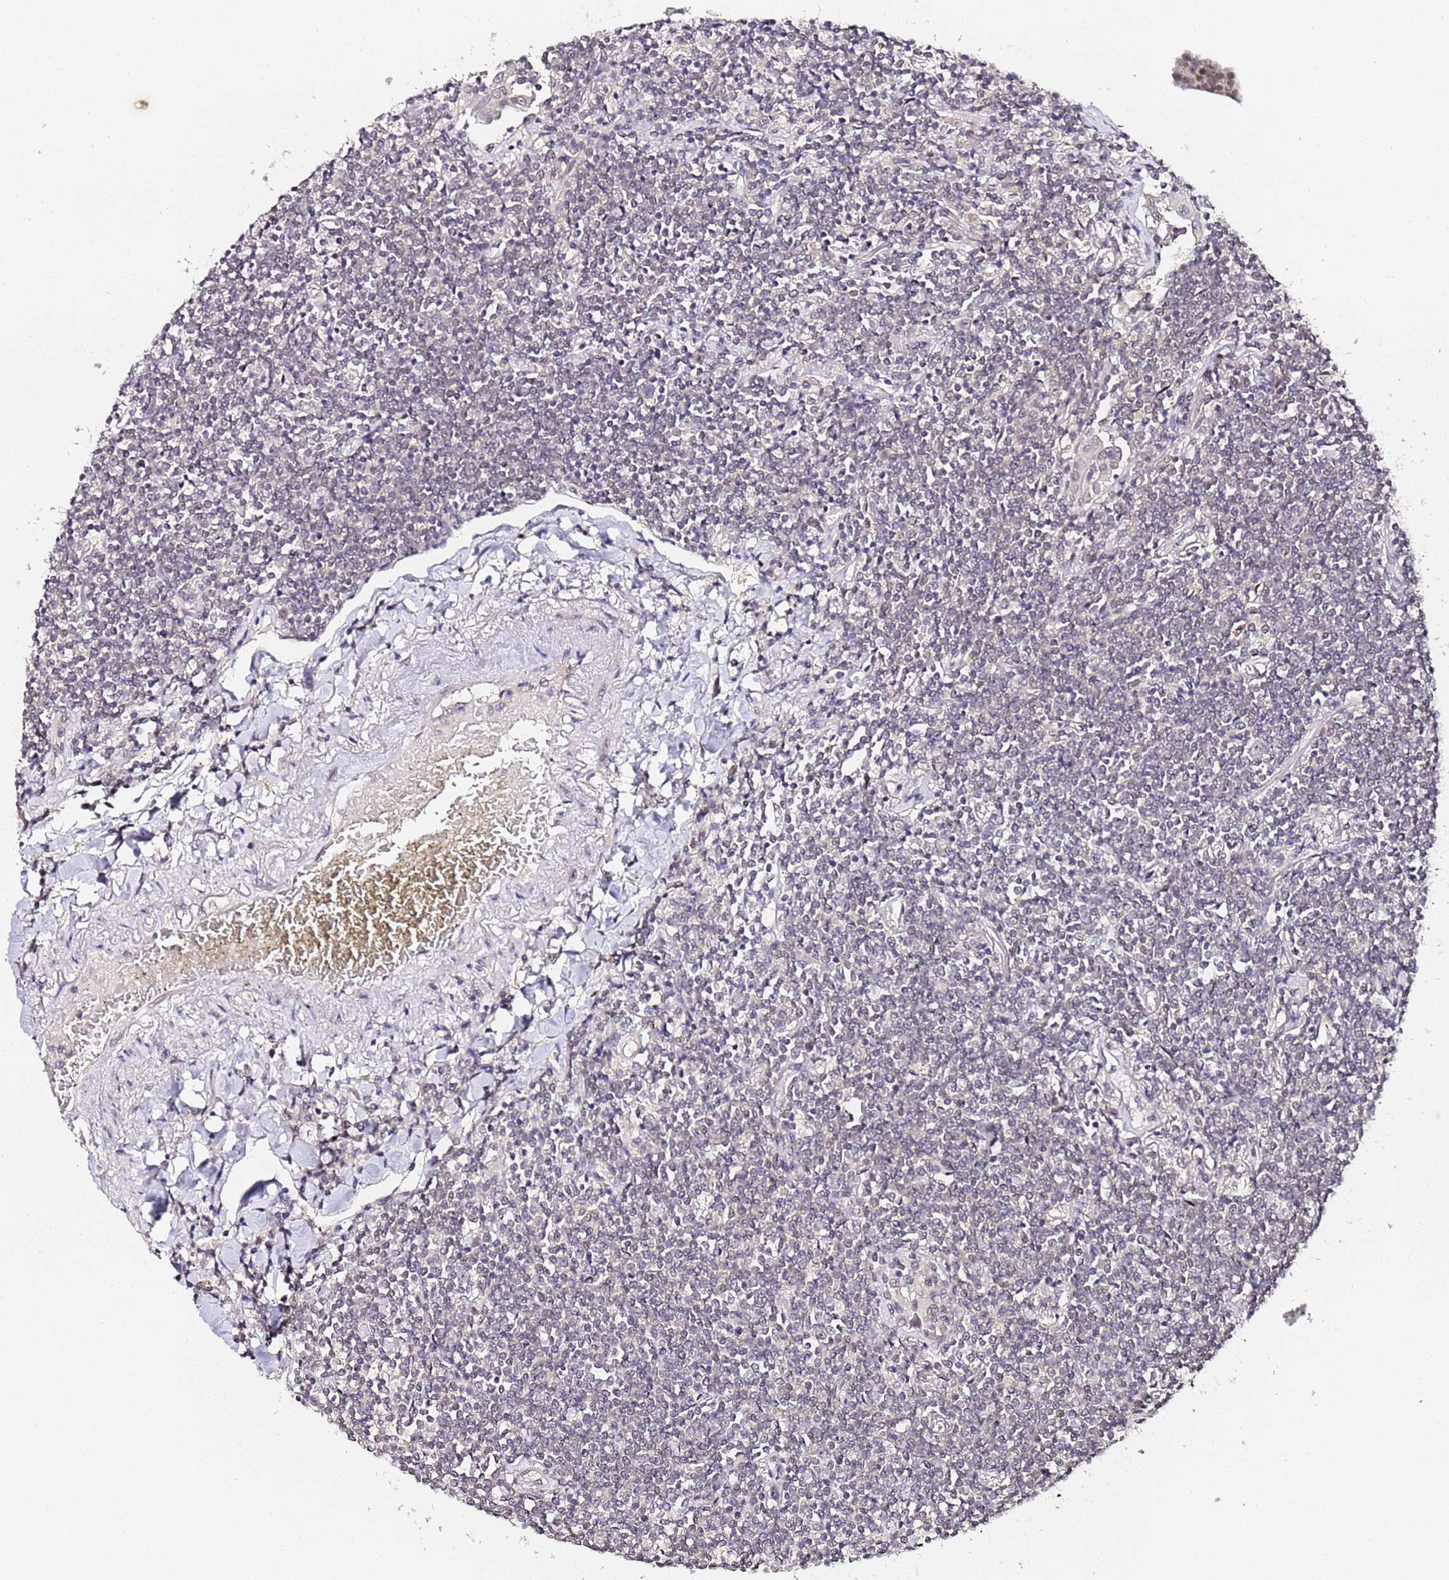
{"staining": {"intensity": "negative", "quantity": "none", "location": "none"}, "tissue": "lymphoma", "cell_type": "Tumor cells", "image_type": "cancer", "snomed": [{"axis": "morphology", "description": "Malignant lymphoma, non-Hodgkin's type, Low grade"}, {"axis": "topography", "description": "Lung"}], "caption": "An image of human low-grade malignant lymphoma, non-Hodgkin's type is negative for staining in tumor cells.", "gene": "LSM3", "patient": {"sex": "female", "age": 71}}